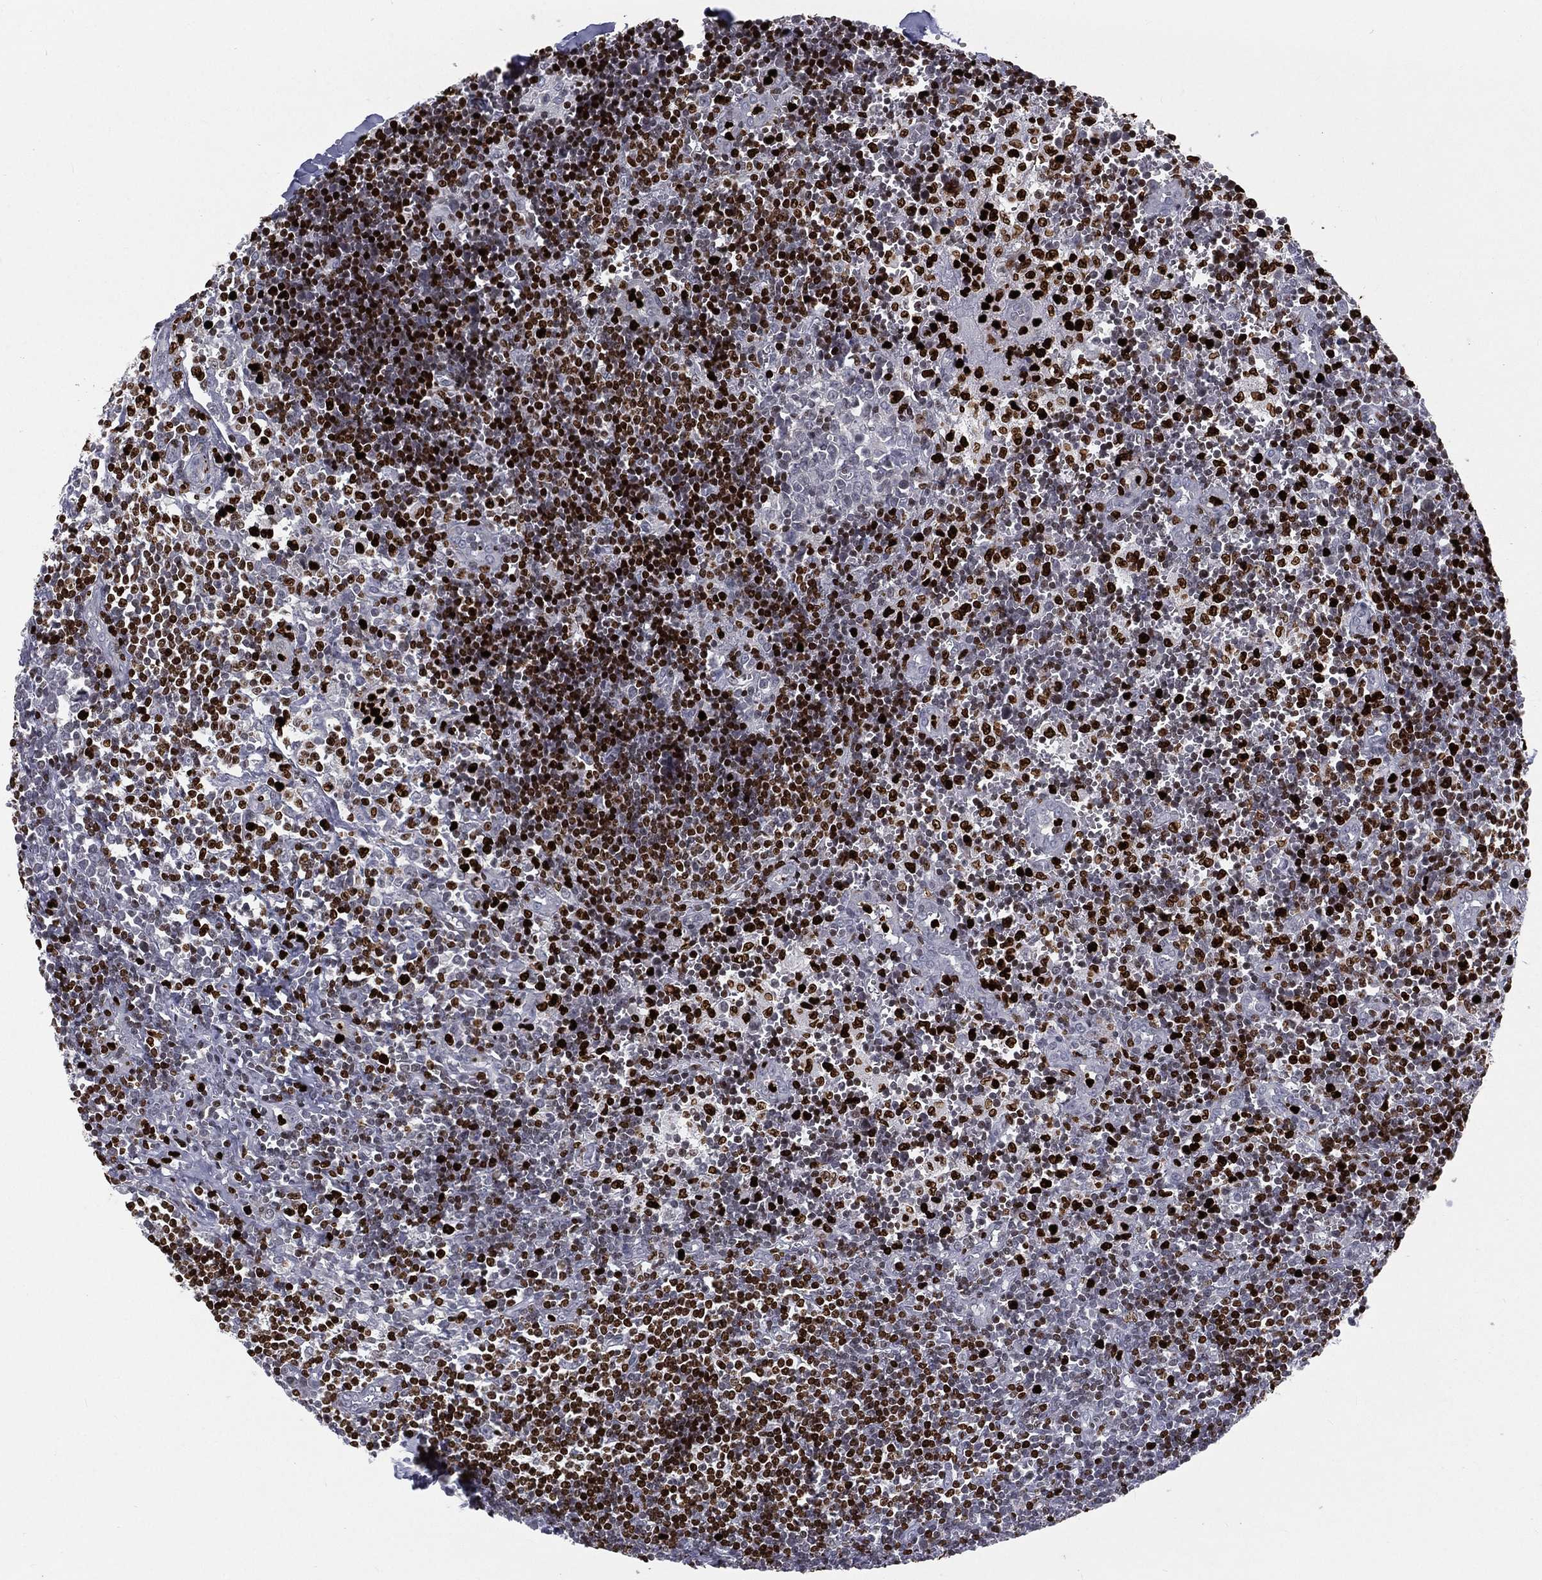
{"staining": {"intensity": "strong", "quantity": ">75%", "location": "nuclear"}, "tissue": "lymph node", "cell_type": "Germinal center cells", "image_type": "normal", "snomed": [{"axis": "morphology", "description": "Normal tissue, NOS"}, {"axis": "topography", "description": "Lymph node"}, {"axis": "topography", "description": "Salivary gland"}], "caption": "Brown immunohistochemical staining in benign human lymph node displays strong nuclear staining in about >75% of germinal center cells.", "gene": "MNDA", "patient": {"sex": "male", "age": 78}}